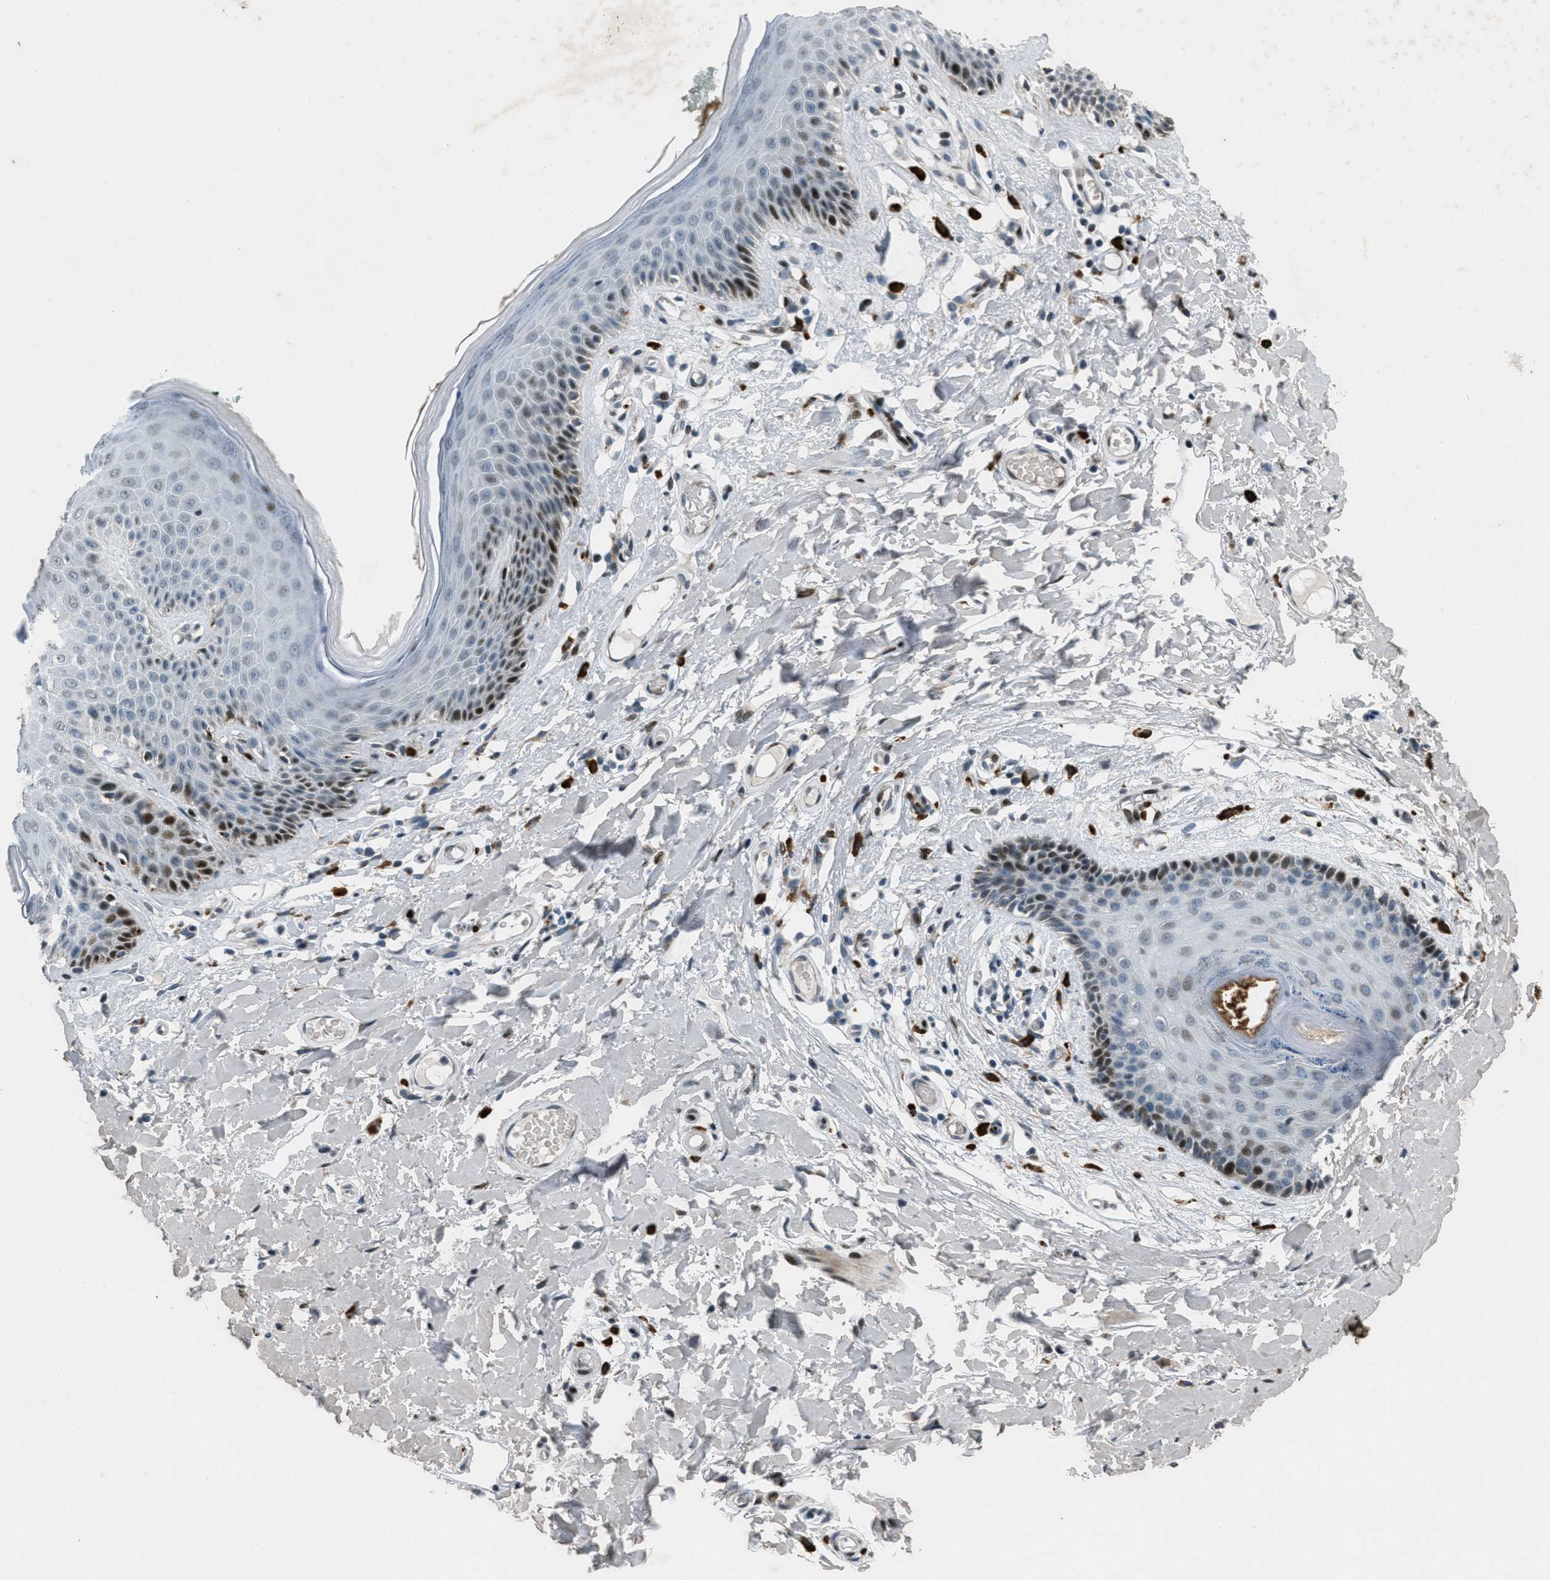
{"staining": {"intensity": "strong", "quantity": "<25%", "location": "nuclear"}, "tissue": "skin", "cell_type": "Epidermal cells", "image_type": "normal", "snomed": [{"axis": "morphology", "description": "Normal tissue, NOS"}, {"axis": "topography", "description": "Vulva"}], "caption": "Protein positivity by immunohistochemistry (IHC) exhibits strong nuclear positivity in about <25% of epidermal cells in benign skin.", "gene": "GPC6", "patient": {"sex": "female", "age": 73}}